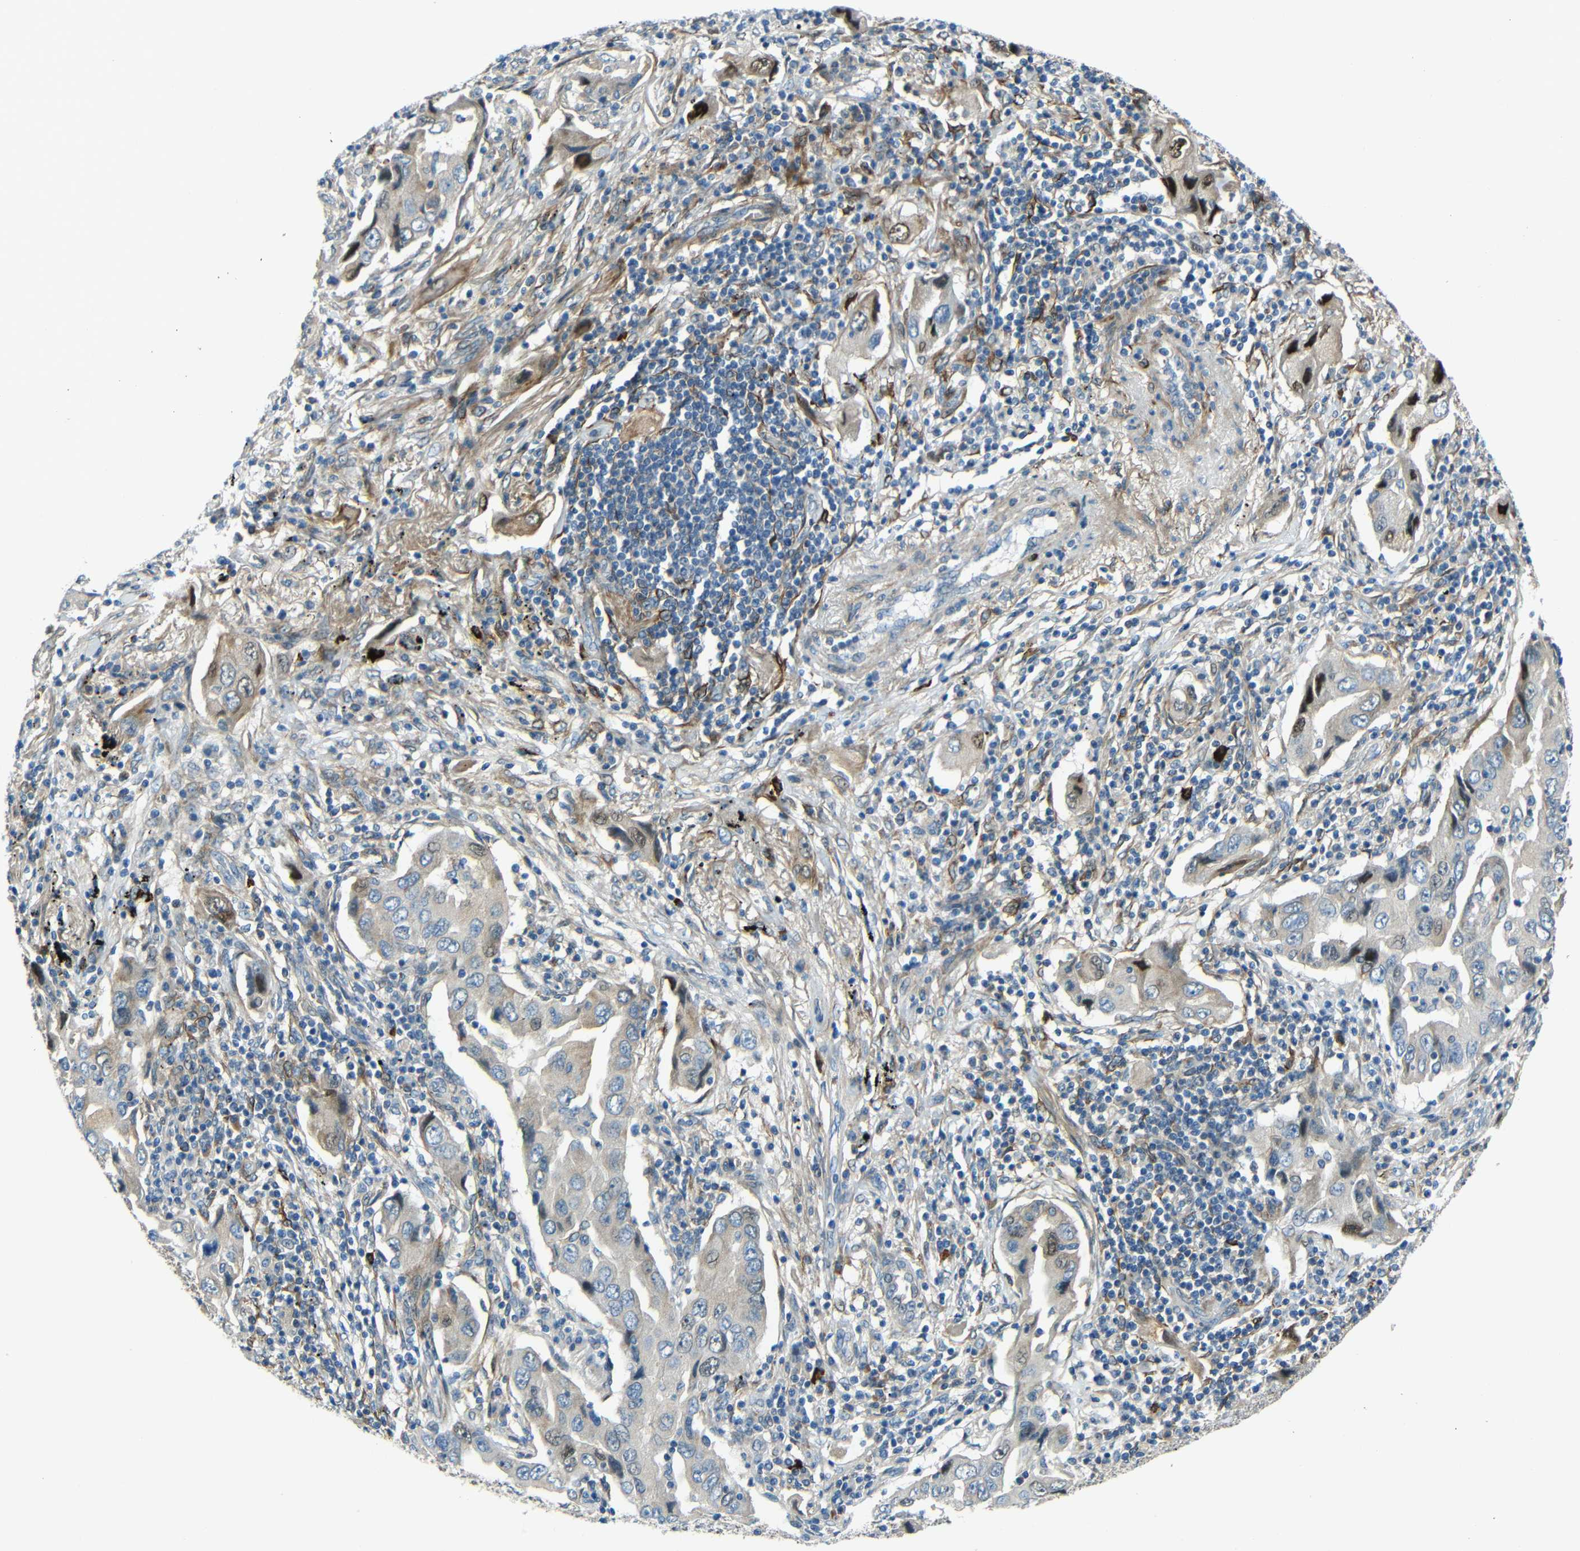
{"staining": {"intensity": "weak", "quantity": "25%-75%", "location": "cytoplasmic/membranous"}, "tissue": "lung cancer", "cell_type": "Tumor cells", "image_type": "cancer", "snomed": [{"axis": "morphology", "description": "Adenocarcinoma, NOS"}, {"axis": "topography", "description": "Lung"}], "caption": "Immunohistochemistry (IHC) staining of lung adenocarcinoma, which reveals low levels of weak cytoplasmic/membranous positivity in about 25%-75% of tumor cells indicating weak cytoplasmic/membranous protein positivity. The staining was performed using DAB (3,3'-diaminobenzidine) (brown) for protein detection and nuclei were counterstained in hematoxylin (blue).", "gene": "DCLK1", "patient": {"sex": "female", "age": 65}}